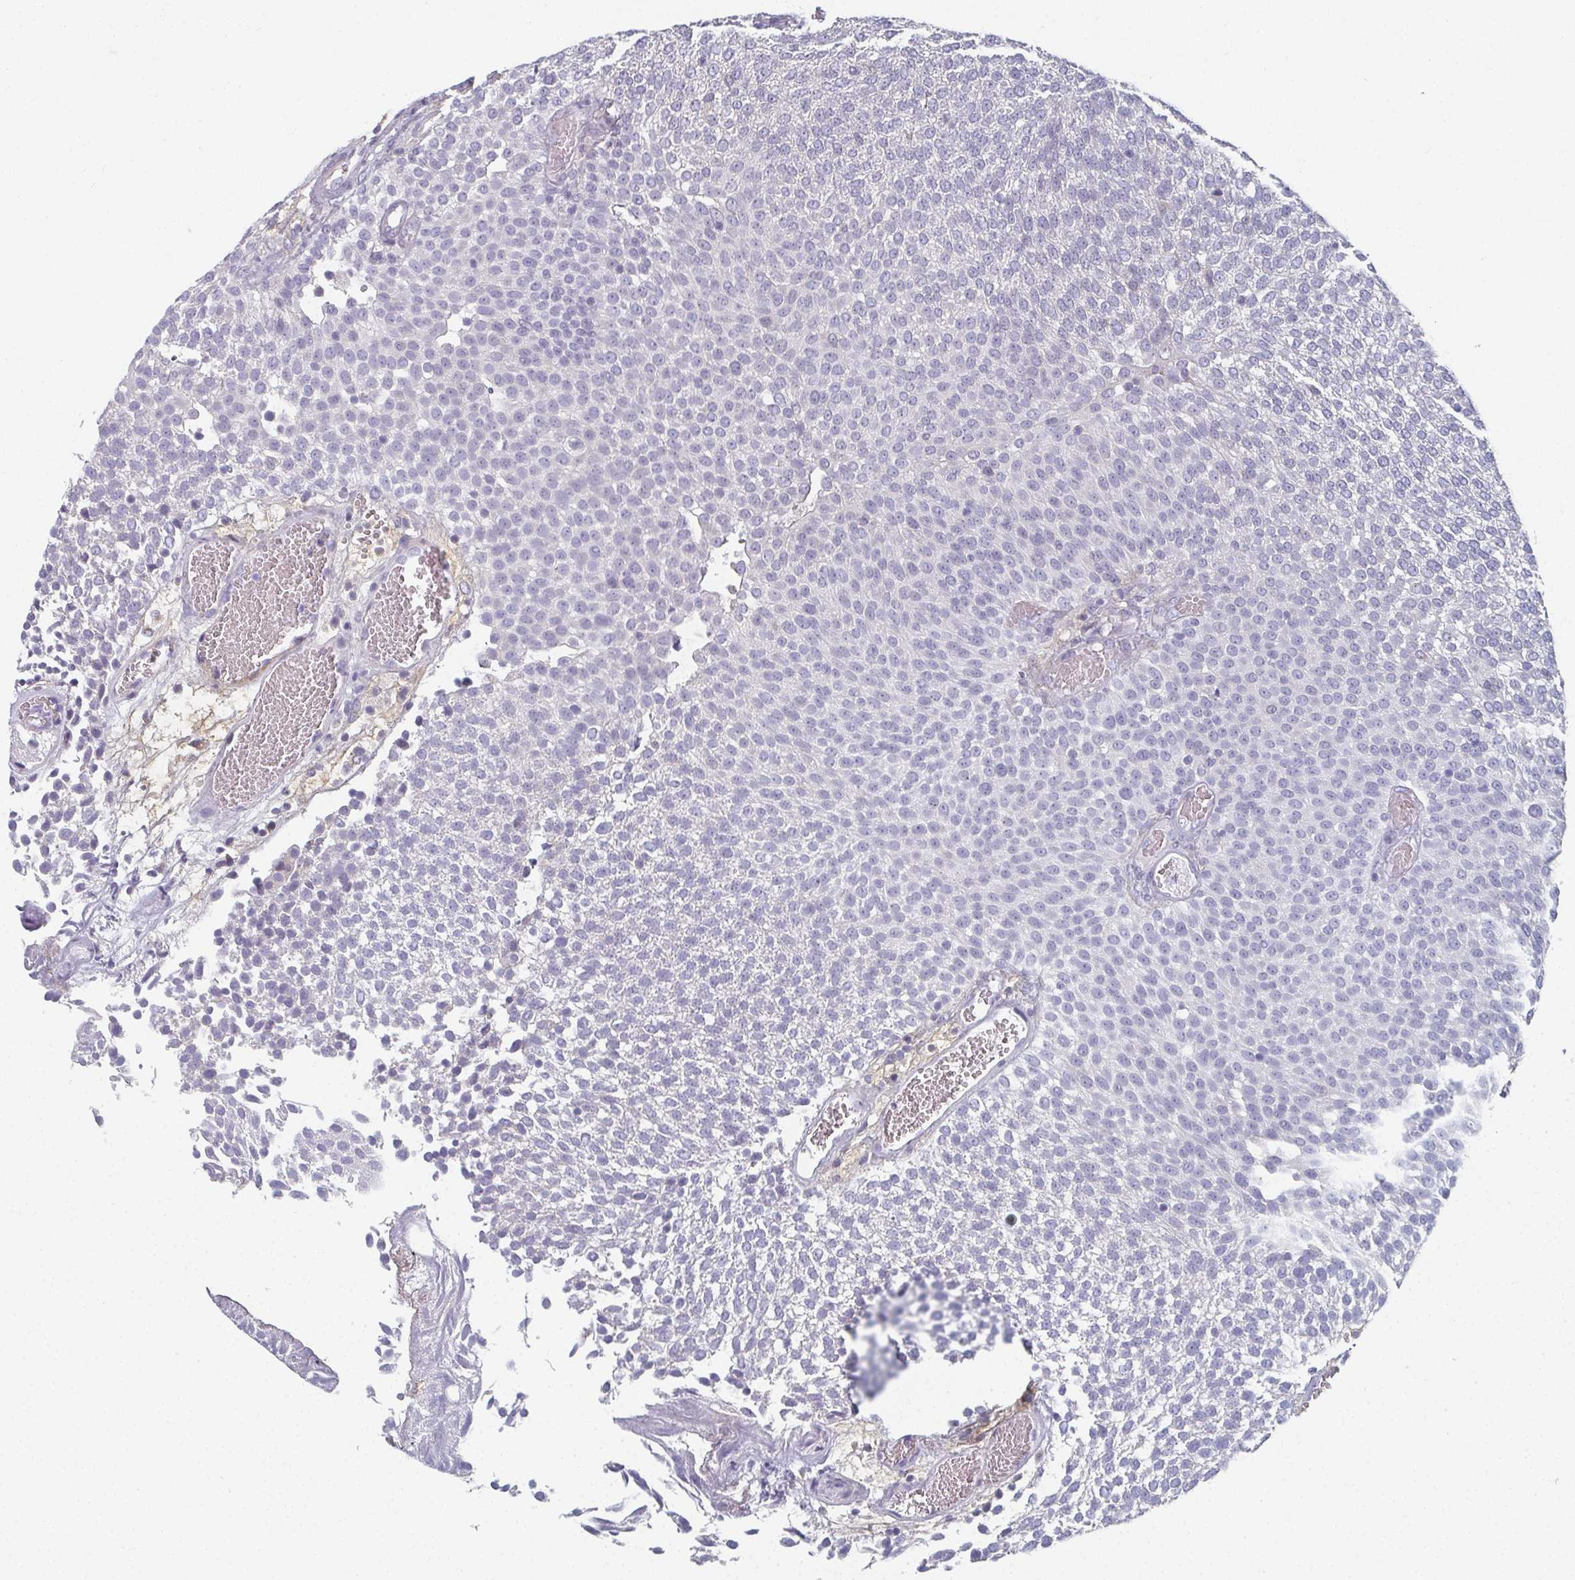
{"staining": {"intensity": "negative", "quantity": "none", "location": "none"}, "tissue": "urothelial cancer", "cell_type": "Tumor cells", "image_type": "cancer", "snomed": [{"axis": "morphology", "description": "Urothelial carcinoma, Low grade"}, {"axis": "topography", "description": "Urinary bladder"}], "caption": "This is an IHC histopathology image of human urothelial carcinoma (low-grade). There is no expression in tumor cells.", "gene": "CAMKV", "patient": {"sex": "female", "age": 79}}